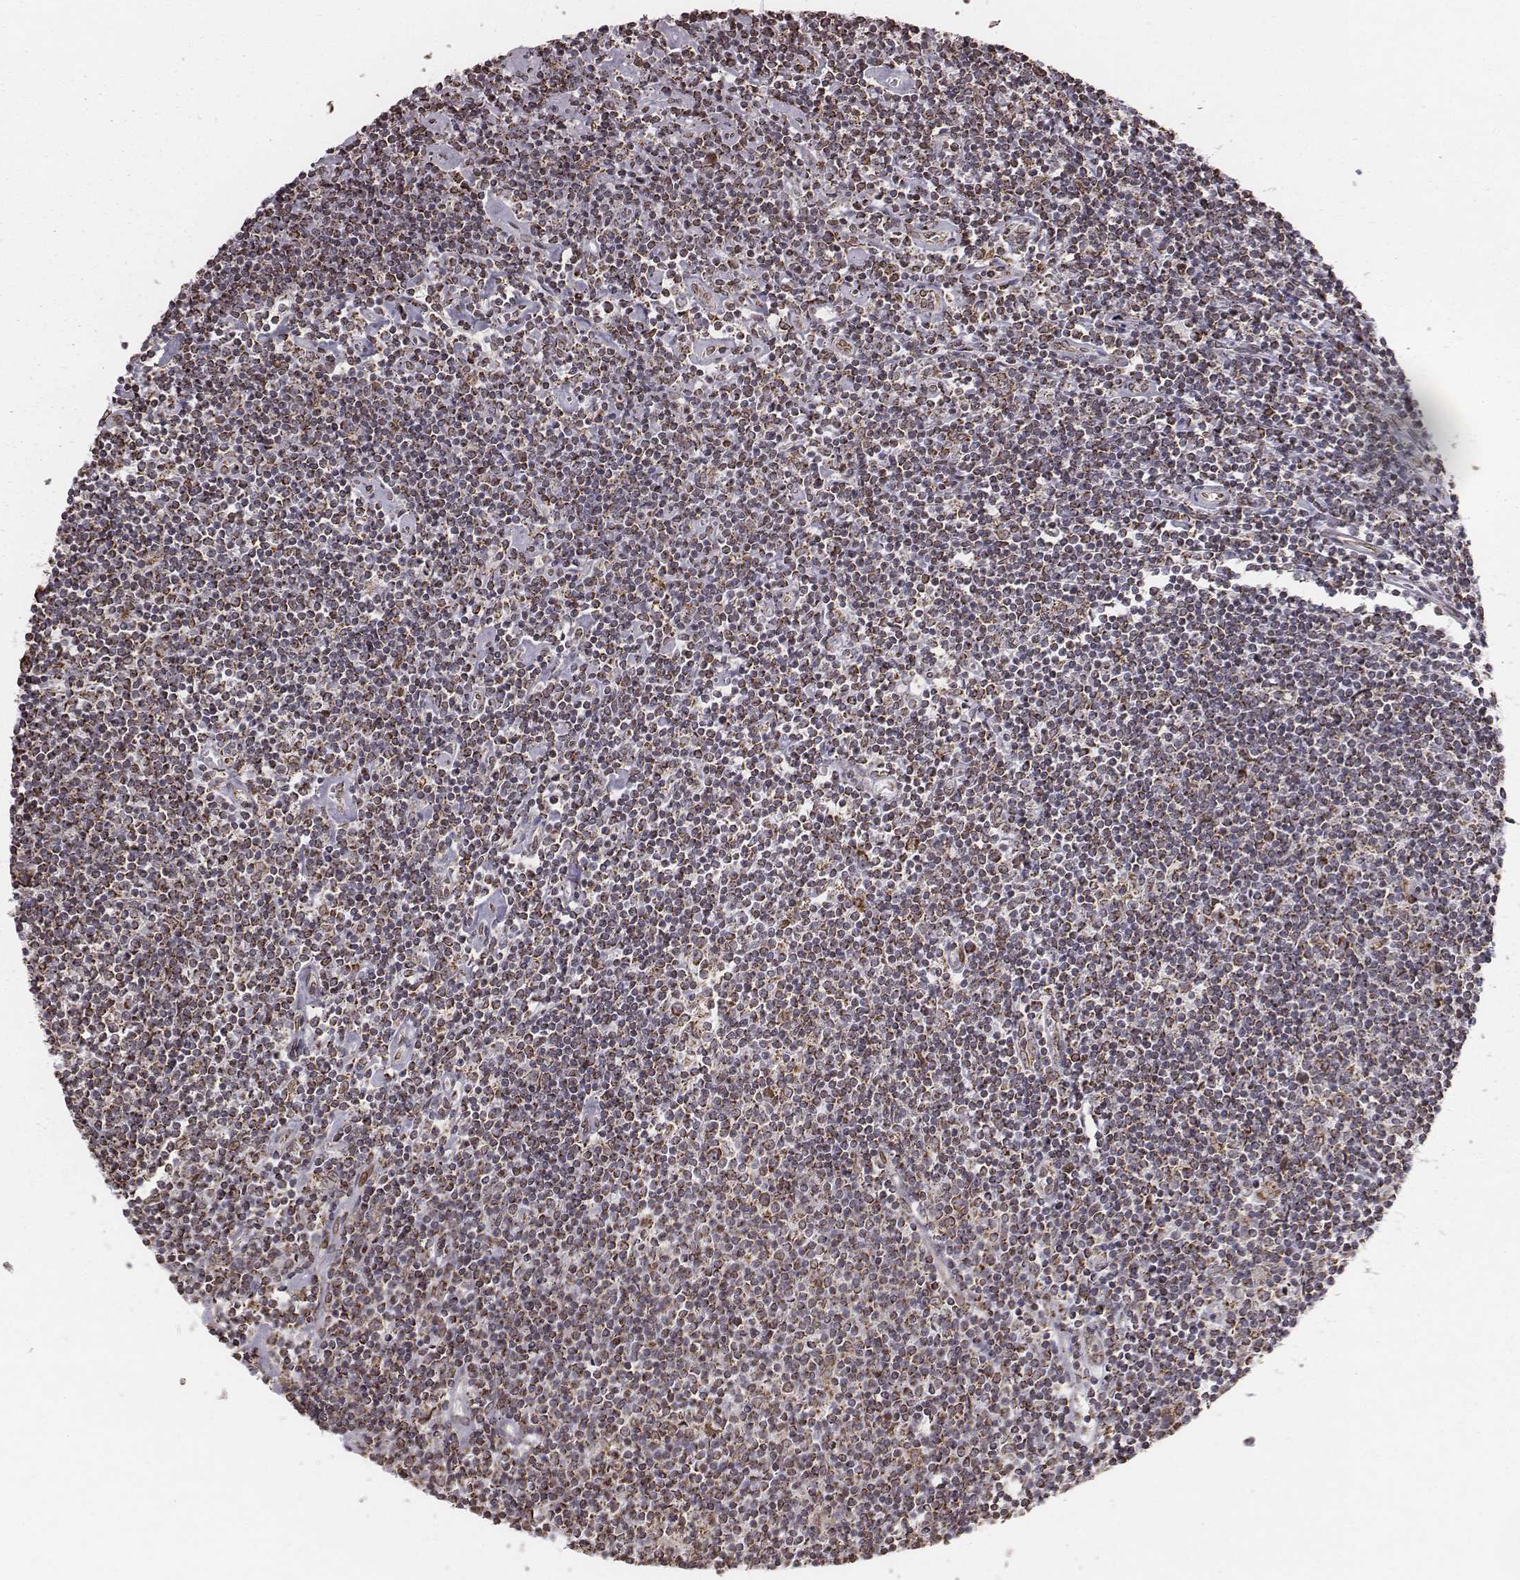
{"staining": {"intensity": "moderate", "quantity": ">75%", "location": "cytoplasmic/membranous"}, "tissue": "lymphoma", "cell_type": "Tumor cells", "image_type": "cancer", "snomed": [{"axis": "morphology", "description": "Hodgkin's disease, NOS"}, {"axis": "topography", "description": "Lymph node"}], "caption": "DAB (3,3'-diaminobenzidine) immunohistochemical staining of lymphoma demonstrates moderate cytoplasmic/membranous protein staining in about >75% of tumor cells.", "gene": "ACOT2", "patient": {"sex": "male", "age": 40}}